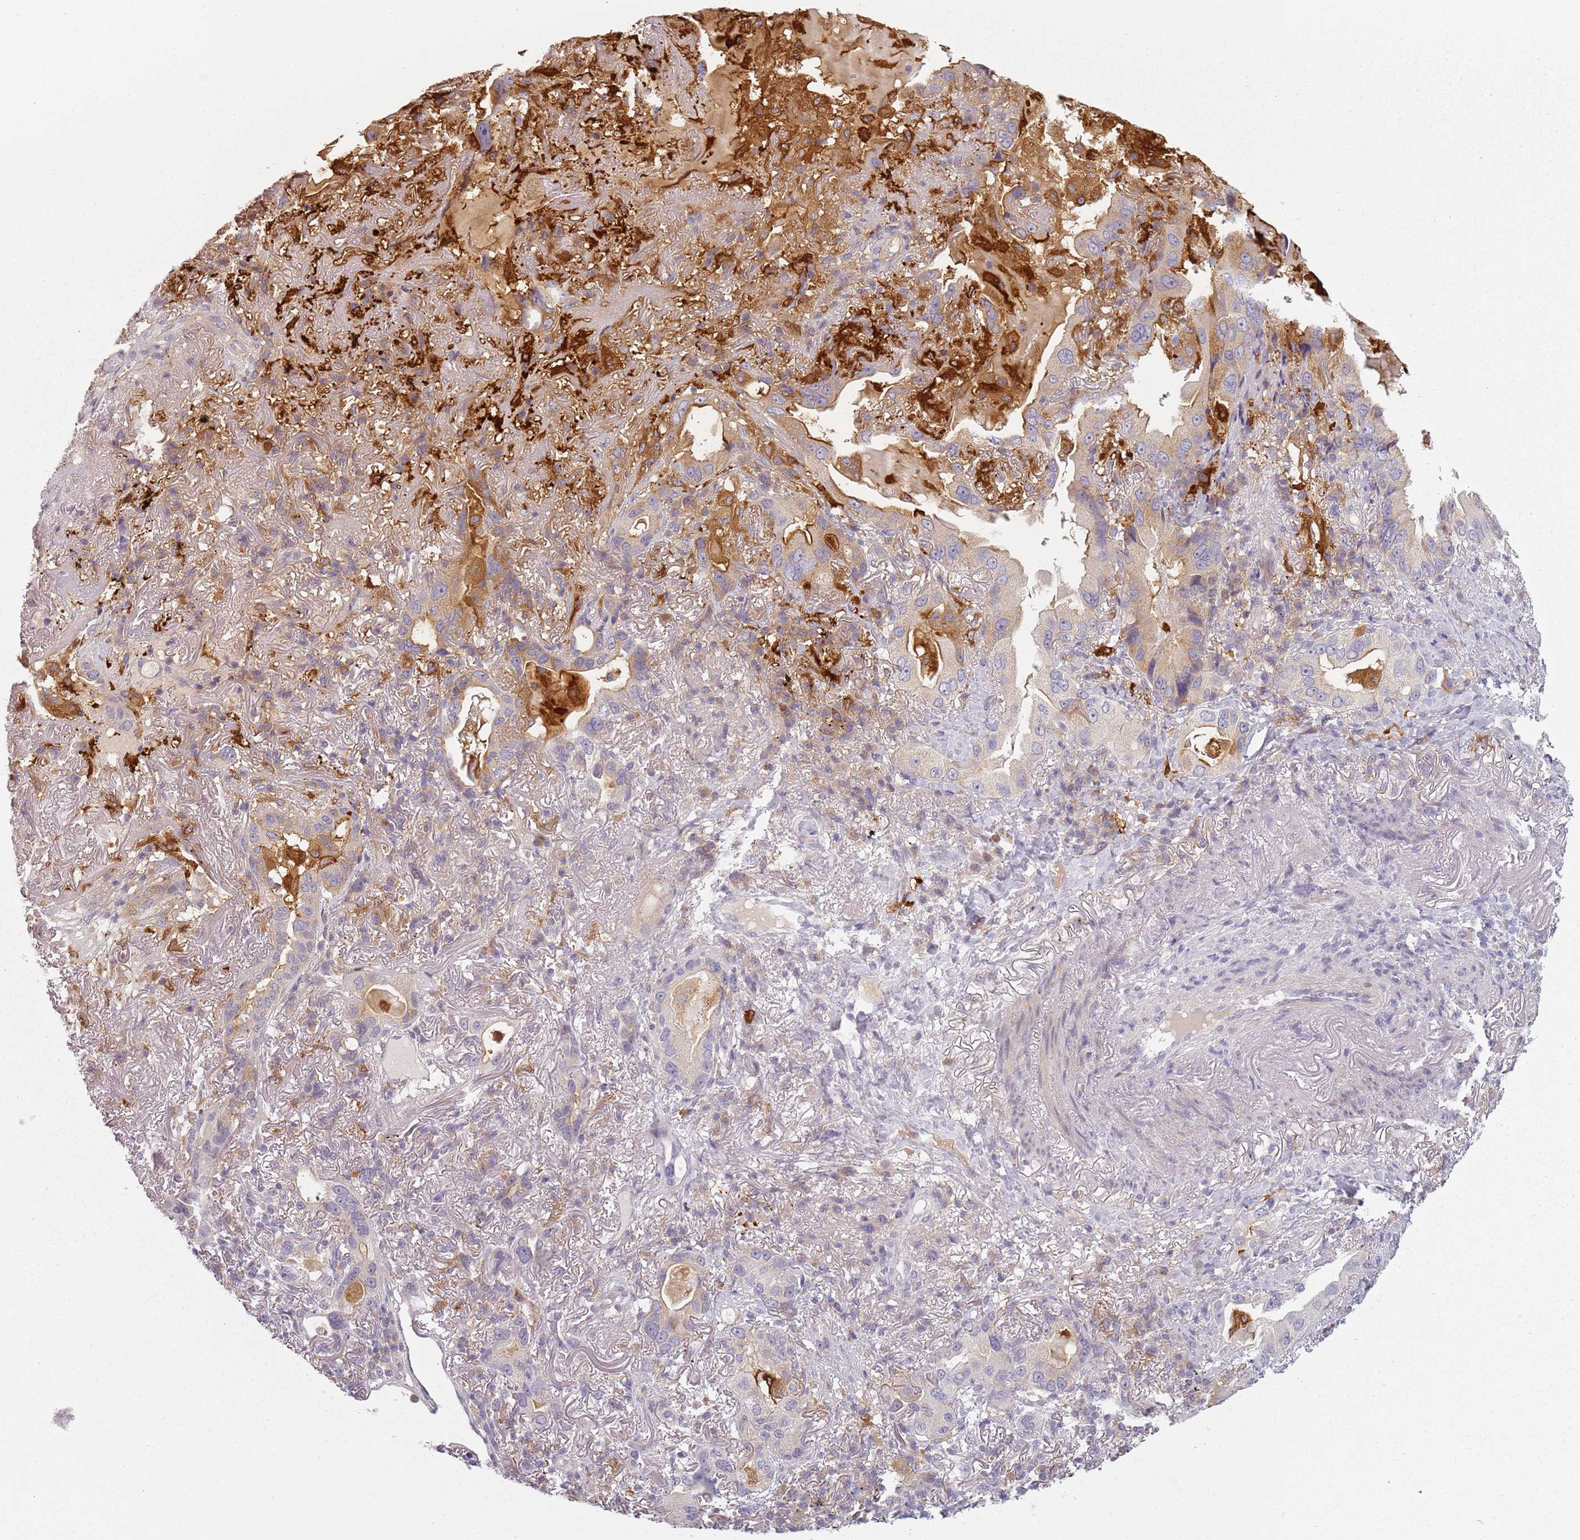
{"staining": {"intensity": "negative", "quantity": "none", "location": "none"}, "tissue": "lung cancer", "cell_type": "Tumor cells", "image_type": "cancer", "snomed": [{"axis": "morphology", "description": "Adenocarcinoma, NOS"}, {"axis": "topography", "description": "Lung"}], "caption": "Immunohistochemistry (IHC) of human lung adenocarcinoma exhibits no expression in tumor cells.", "gene": "CC2D2B", "patient": {"sex": "female", "age": 69}}